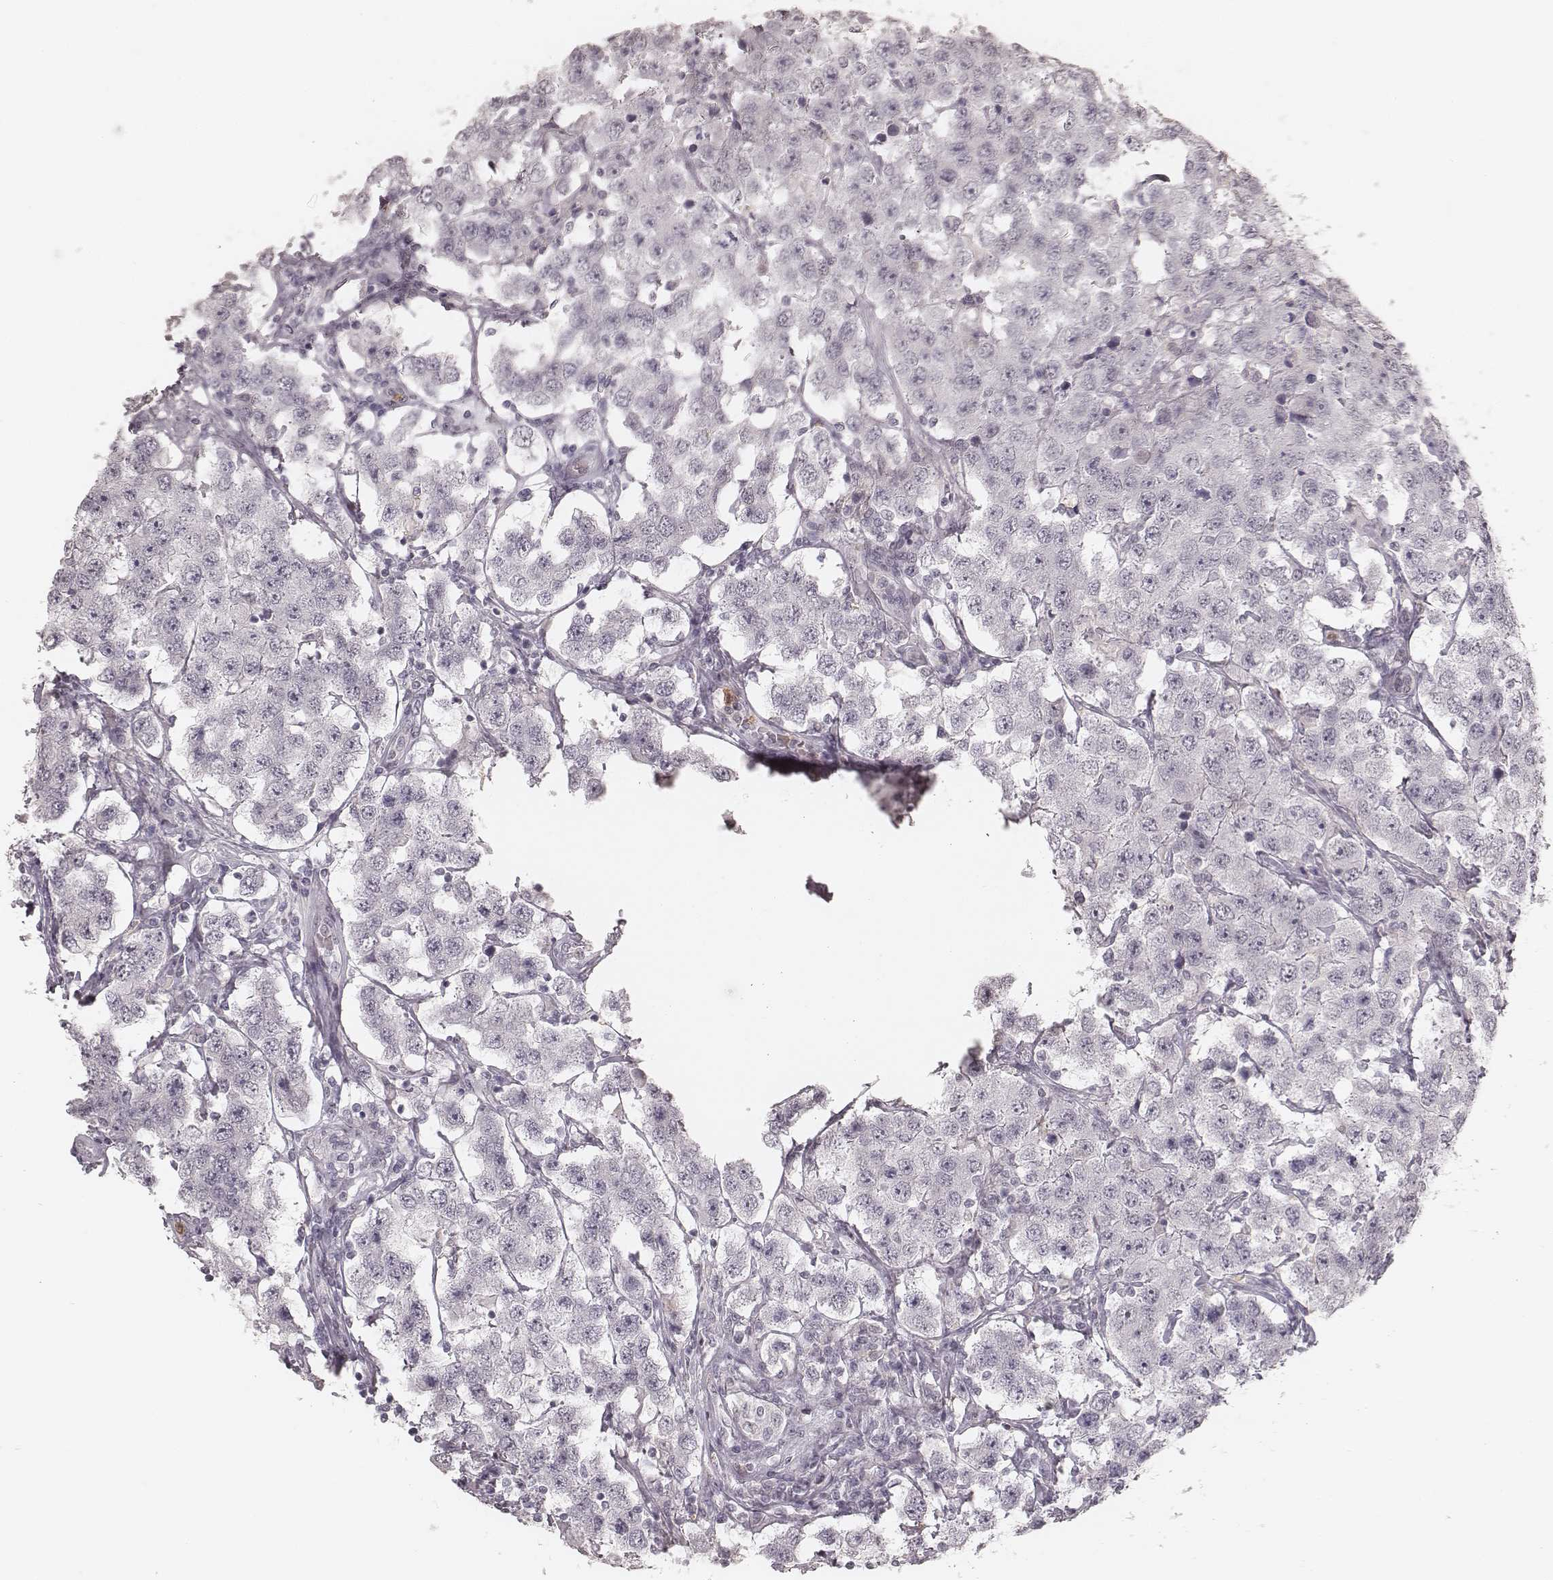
{"staining": {"intensity": "negative", "quantity": "none", "location": "none"}, "tissue": "testis cancer", "cell_type": "Tumor cells", "image_type": "cancer", "snomed": [{"axis": "morphology", "description": "Seminoma, NOS"}, {"axis": "topography", "description": "Testis"}], "caption": "DAB immunohistochemical staining of human testis seminoma demonstrates no significant staining in tumor cells.", "gene": "KITLG", "patient": {"sex": "male", "age": 52}}